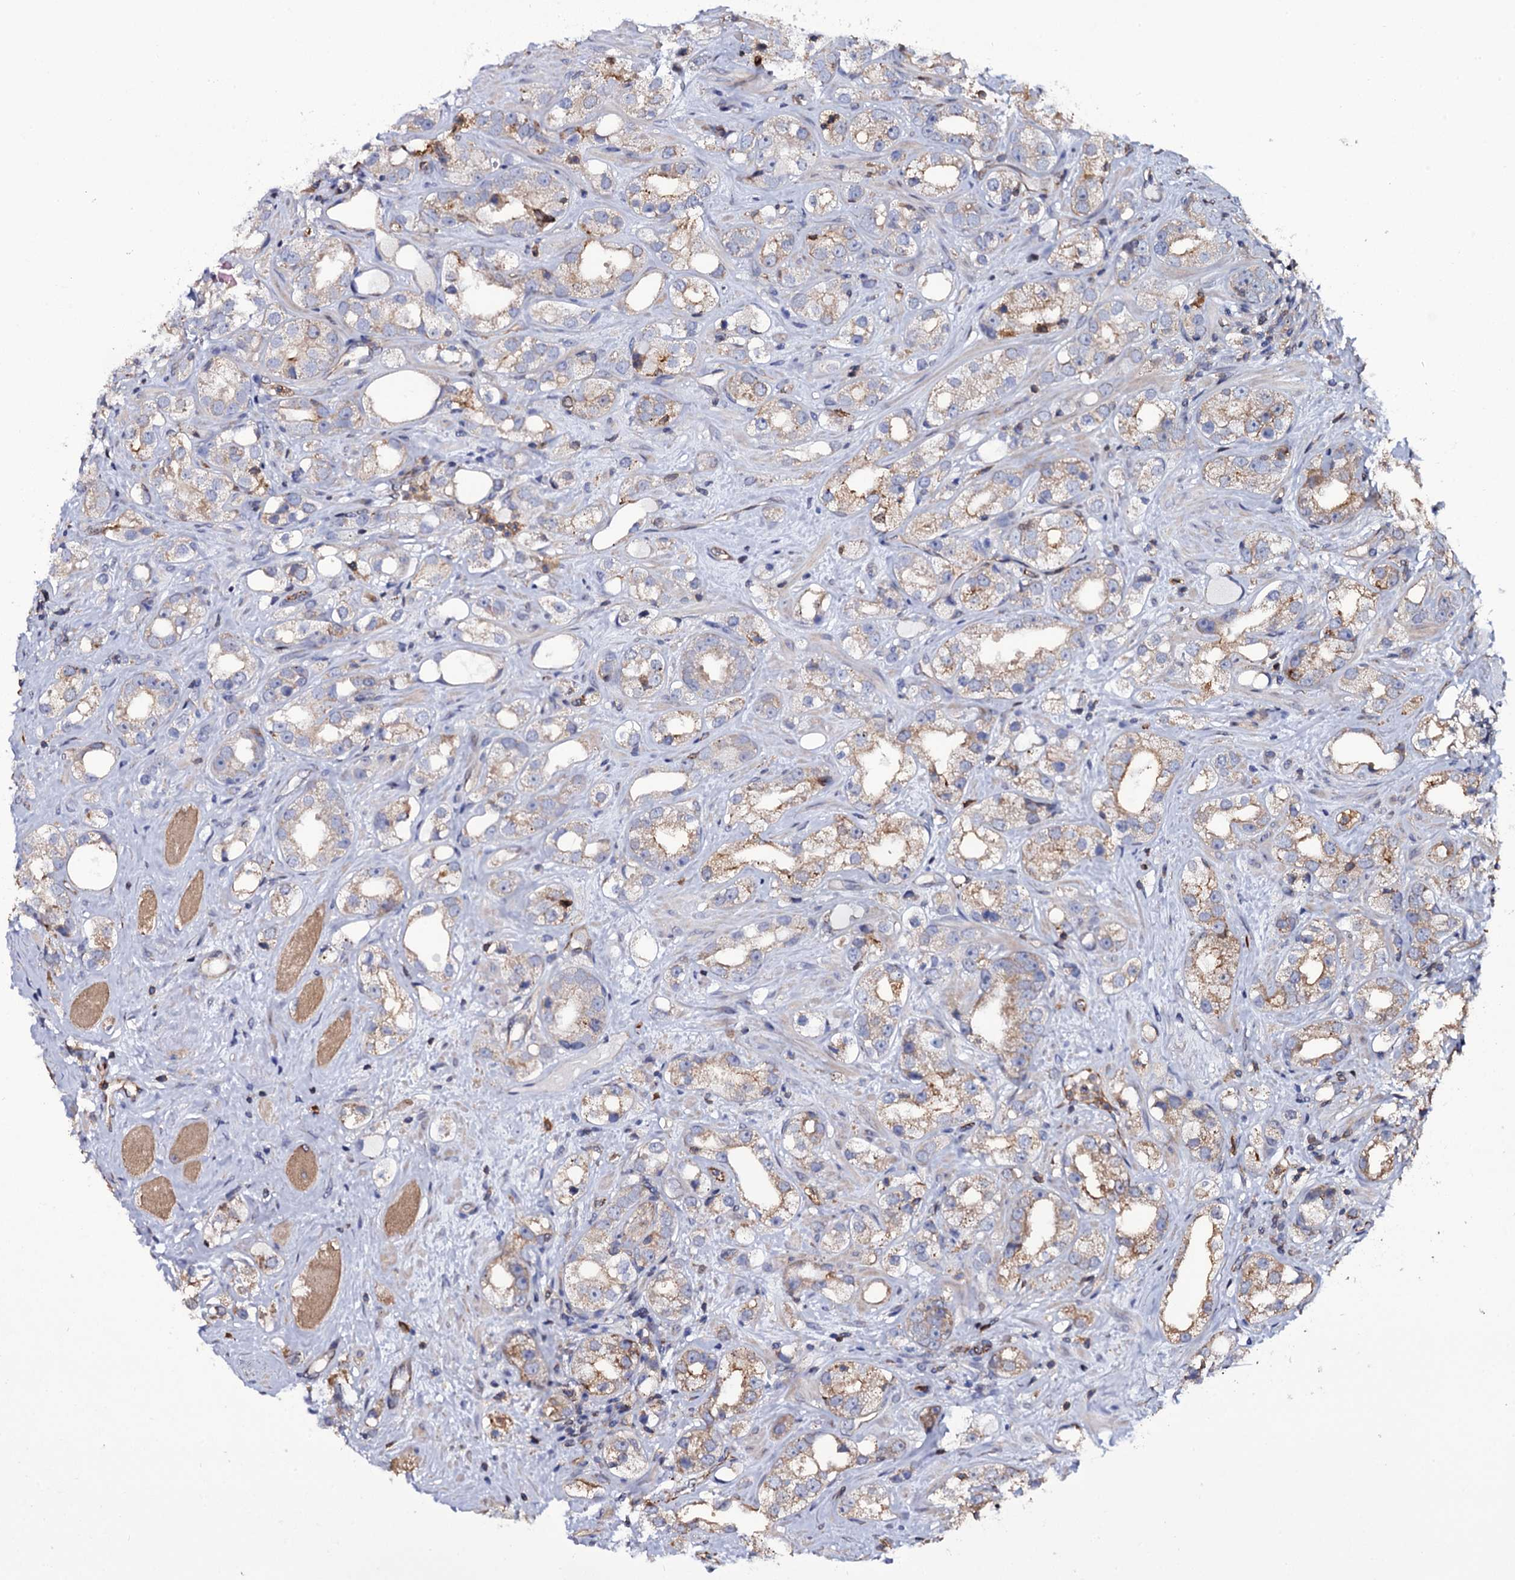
{"staining": {"intensity": "weak", "quantity": "25%-75%", "location": "cytoplasmic/membranous"}, "tissue": "prostate cancer", "cell_type": "Tumor cells", "image_type": "cancer", "snomed": [{"axis": "morphology", "description": "Adenocarcinoma, NOS"}, {"axis": "topography", "description": "Prostate"}], "caption": "This histopathology image displays immunohistochemistry staining of prostate adenocarcinoma, with low weak cytoplasmic/membranous expression in about 25%-75% of tumor cells.", "gene": "TTC23", "patient": {"sex": "male", "age": 79}}